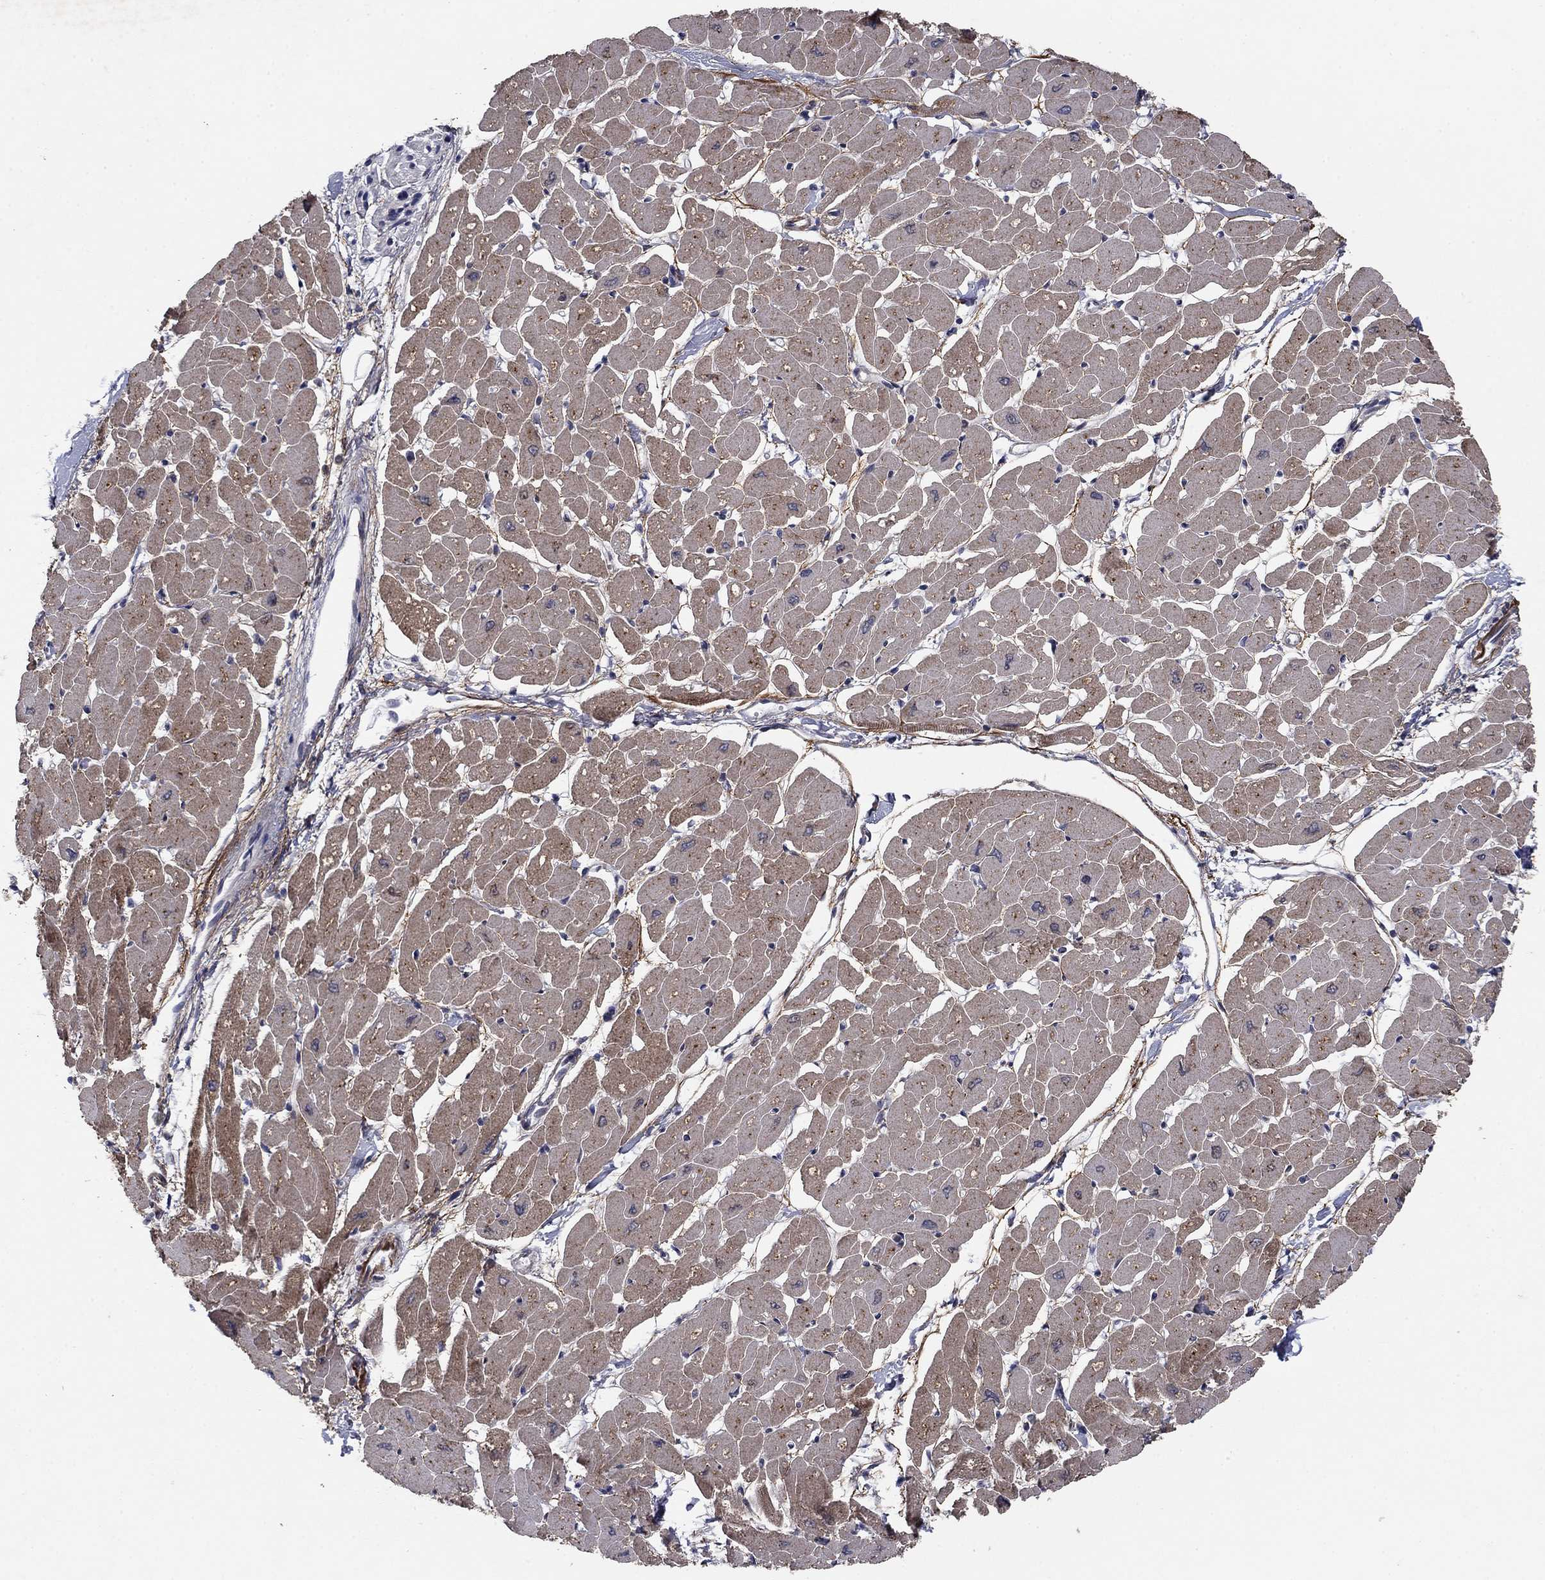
{"staining": {"intensity": "strong", "quantity": "25%-75%", "location": "cytoplasmic/membranous"}, "tissue": "heart muscle", "cell_type": "Cardiomyocytes", "image_type": "normal", "snomed": [{"axis": "morphology", "description": "Normal tissue, NOS"}, {"axis": "topography", "description": "Heart"}], "caption": "The micrograph reveals staining of benign heart muscle, revealing strong cytoplasmic/membranous protein staining (brown color) within cardiomyocytes.", "gene": "PTGDS", "patient": {"sex": "male", "age": 57}}